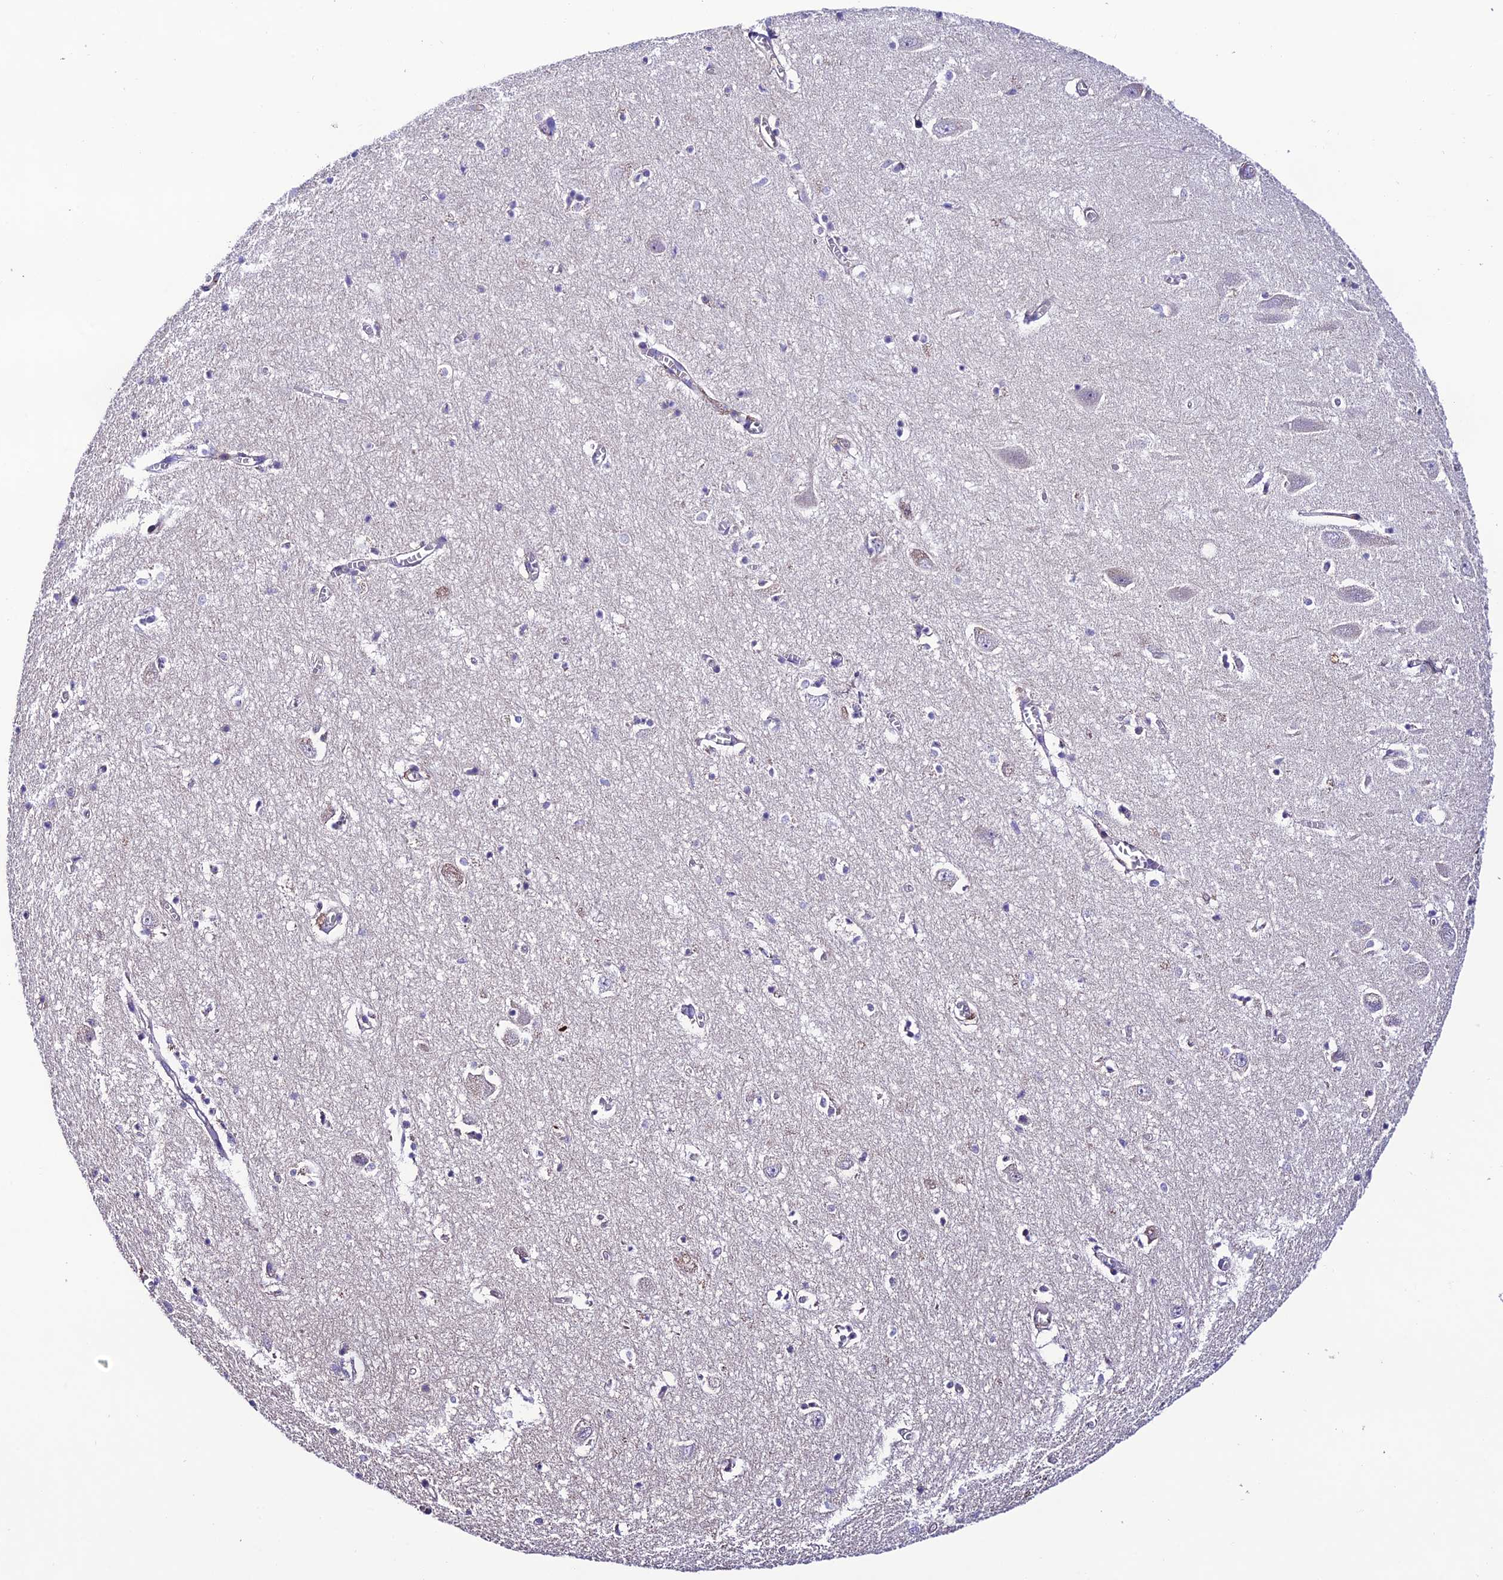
{"staining": {"intensity": "negative", "quantity": "none", "location": "none"}, "tissue": "hippocampus", "cell_type": "Glial cells", "image_type": "normal", "snomed": [{"axis": "morphology", "description": "Normal tissue, NOS"}, {"axis": "topography", "description": "Hippocampus"}], "caption": "The image displays no staining of glial cells in normal hippocampus.", "gene": "BRME1", "patient": {"sex": "female", "age": 64}}